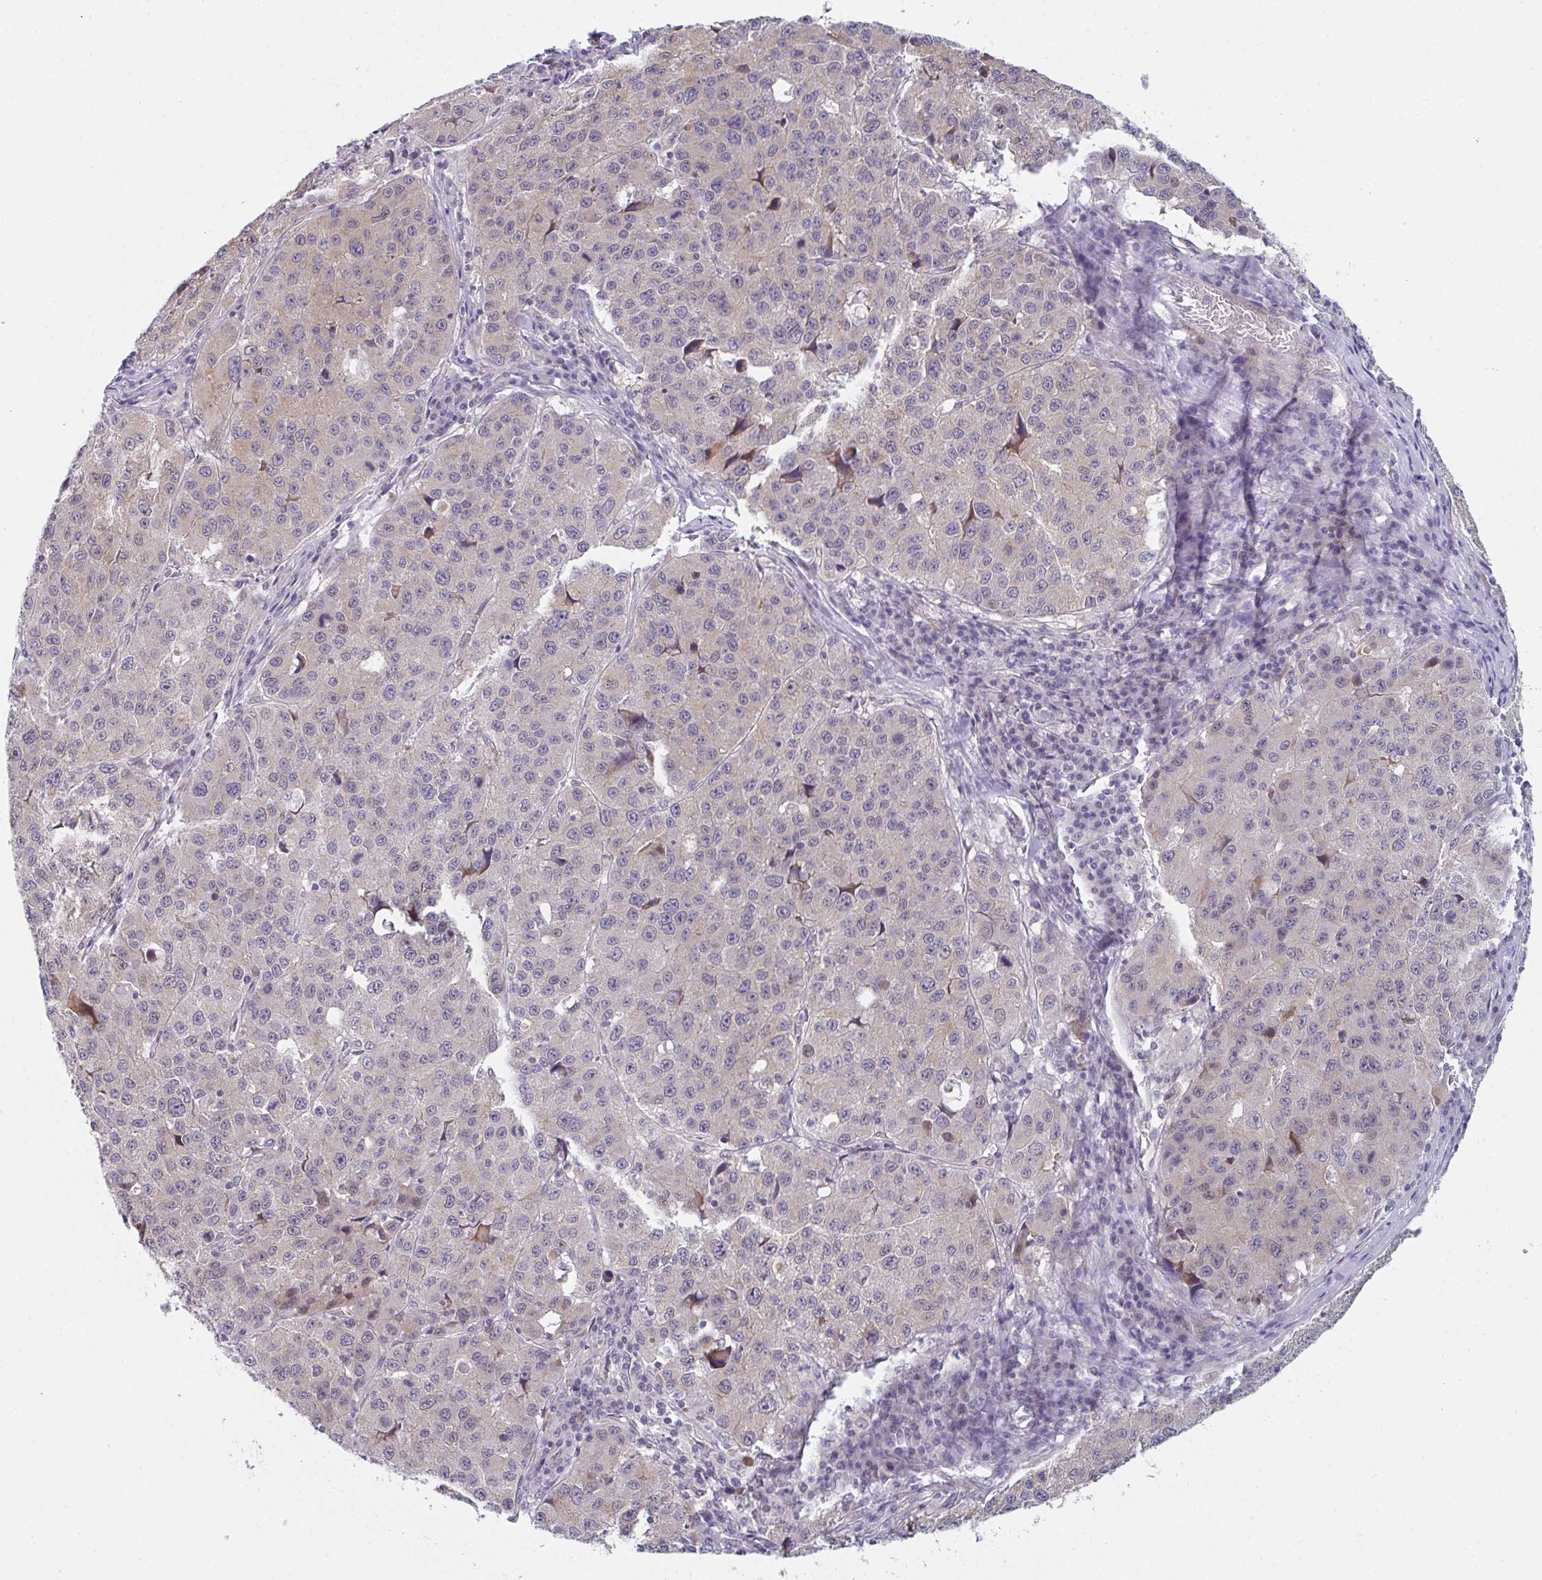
{"staining": {"intensity": "weak", "quantity": "<25%", "location": "cytoplasmic/membranous,nuclear"}, "tissue": "stomach cancer", "cell_type": "Tumor cells", "image_type": "cancer", "snomed": [{"axis": "morphology", "description": "Adenocarcinoma, NOS"}, {"axis": "topography", "description": "Stomach"}], "caption": "An image of stomach cancer stained for a protein demonstrates no brown staining in tumor cells. The staining was performed using DAB (3,3'-diaminobenzidine) to visualize the protein expression in brown, while the nuclei were stained in blue with hematoxylin (Magnification: 20x).", "gene": "RBM18", "patient": {"sex": "male", "age": 71}}